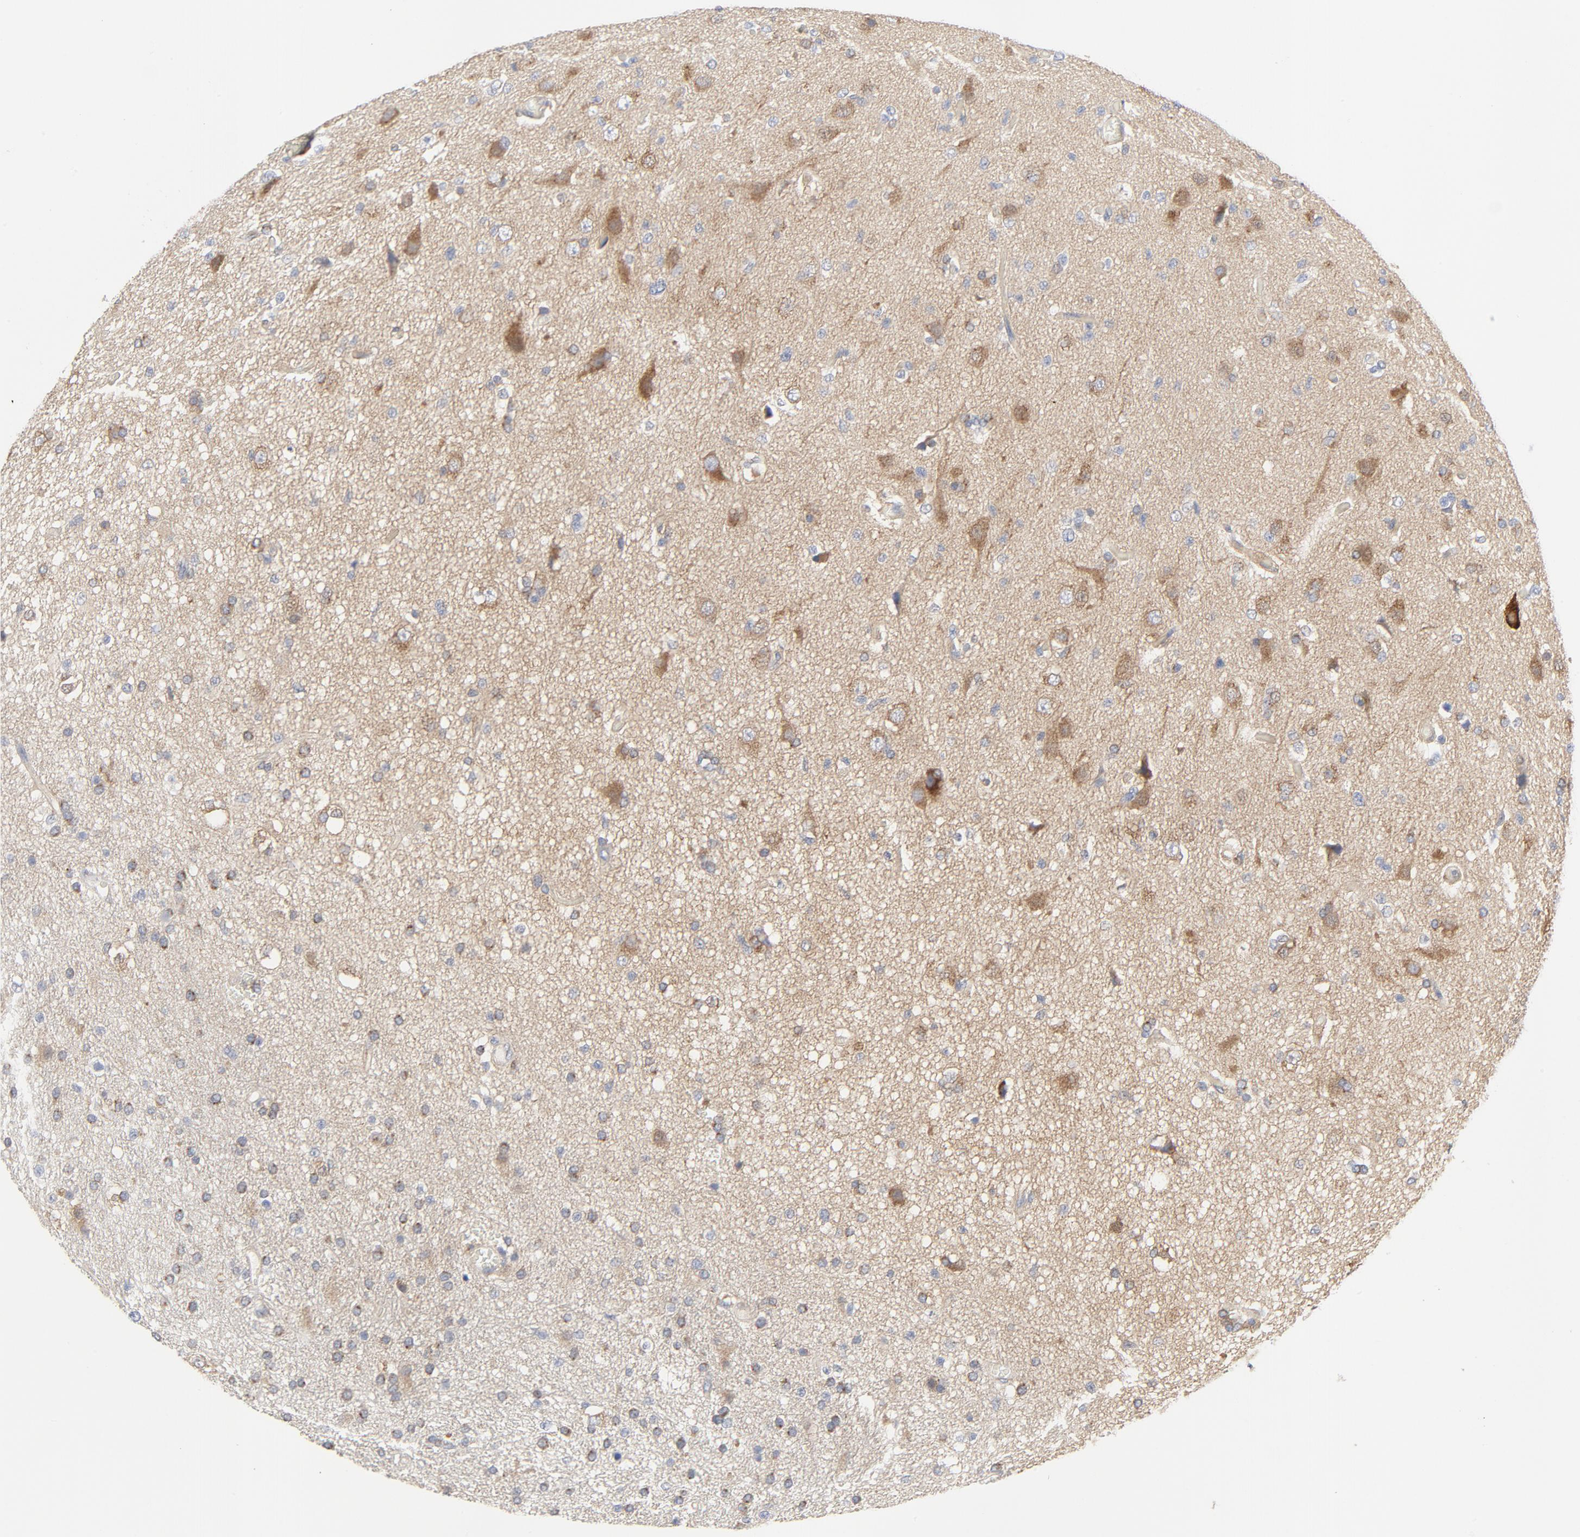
{"staining": {"intensity": "moderate", "quantity": "<25%", "location": "cytoplasmic/membranous"}, "tissue": "glioma", "cell_type": "Tumor cells", "image_type": "cancer", "snomed": [{"axis": "morphology", "description": "Glioma, malignant, High grade"}, {"axis": "topography", "description": "Brain"}], "caption": "Immunohistochemistry of glioma demonstrates low levels of moderate cytoplasmic/membranous staining in about <25% of tumor cells.", "gene": "RABEP1", "patient": {"sex": "male", "age": 33}}